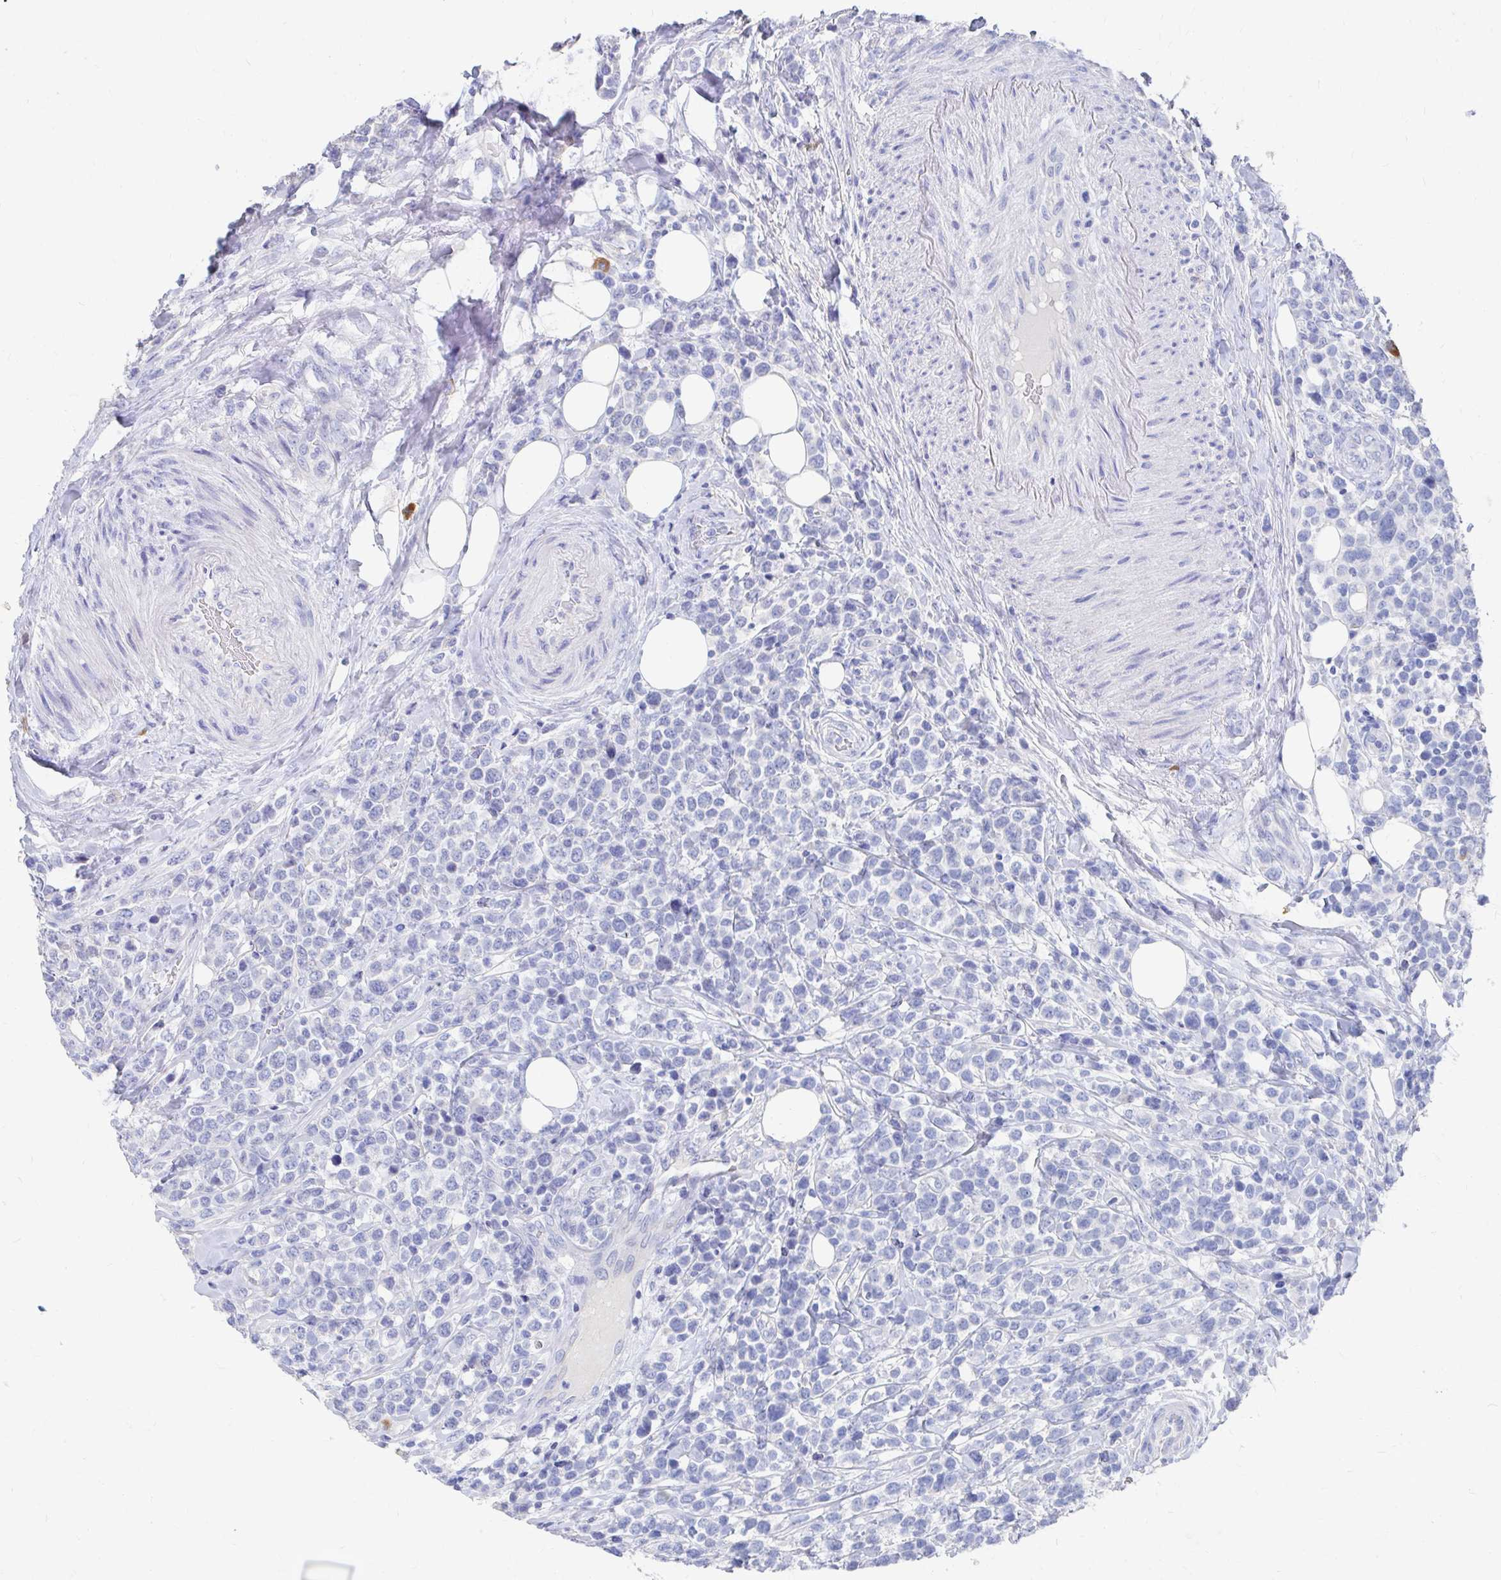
{"staining": {"intensity": "negative", "quantity": "none", "location": "none"}, "tissue": "lymphoma", "cell_type": "Tumor cells", "image_type": "cancer", "snomed": [{"axis": "morphology", "description": "Malignant lymphoma, non-Hodgkin's type, High grade"}, {"axis": "topography", "description": "Soft tissue"}], "caption": "Lymphoma stained for a protein using immunohistochemistry shows no positivity tumor cells.", "gene": "LAMC3", "patient": {"sex": "female", "age": 56}}